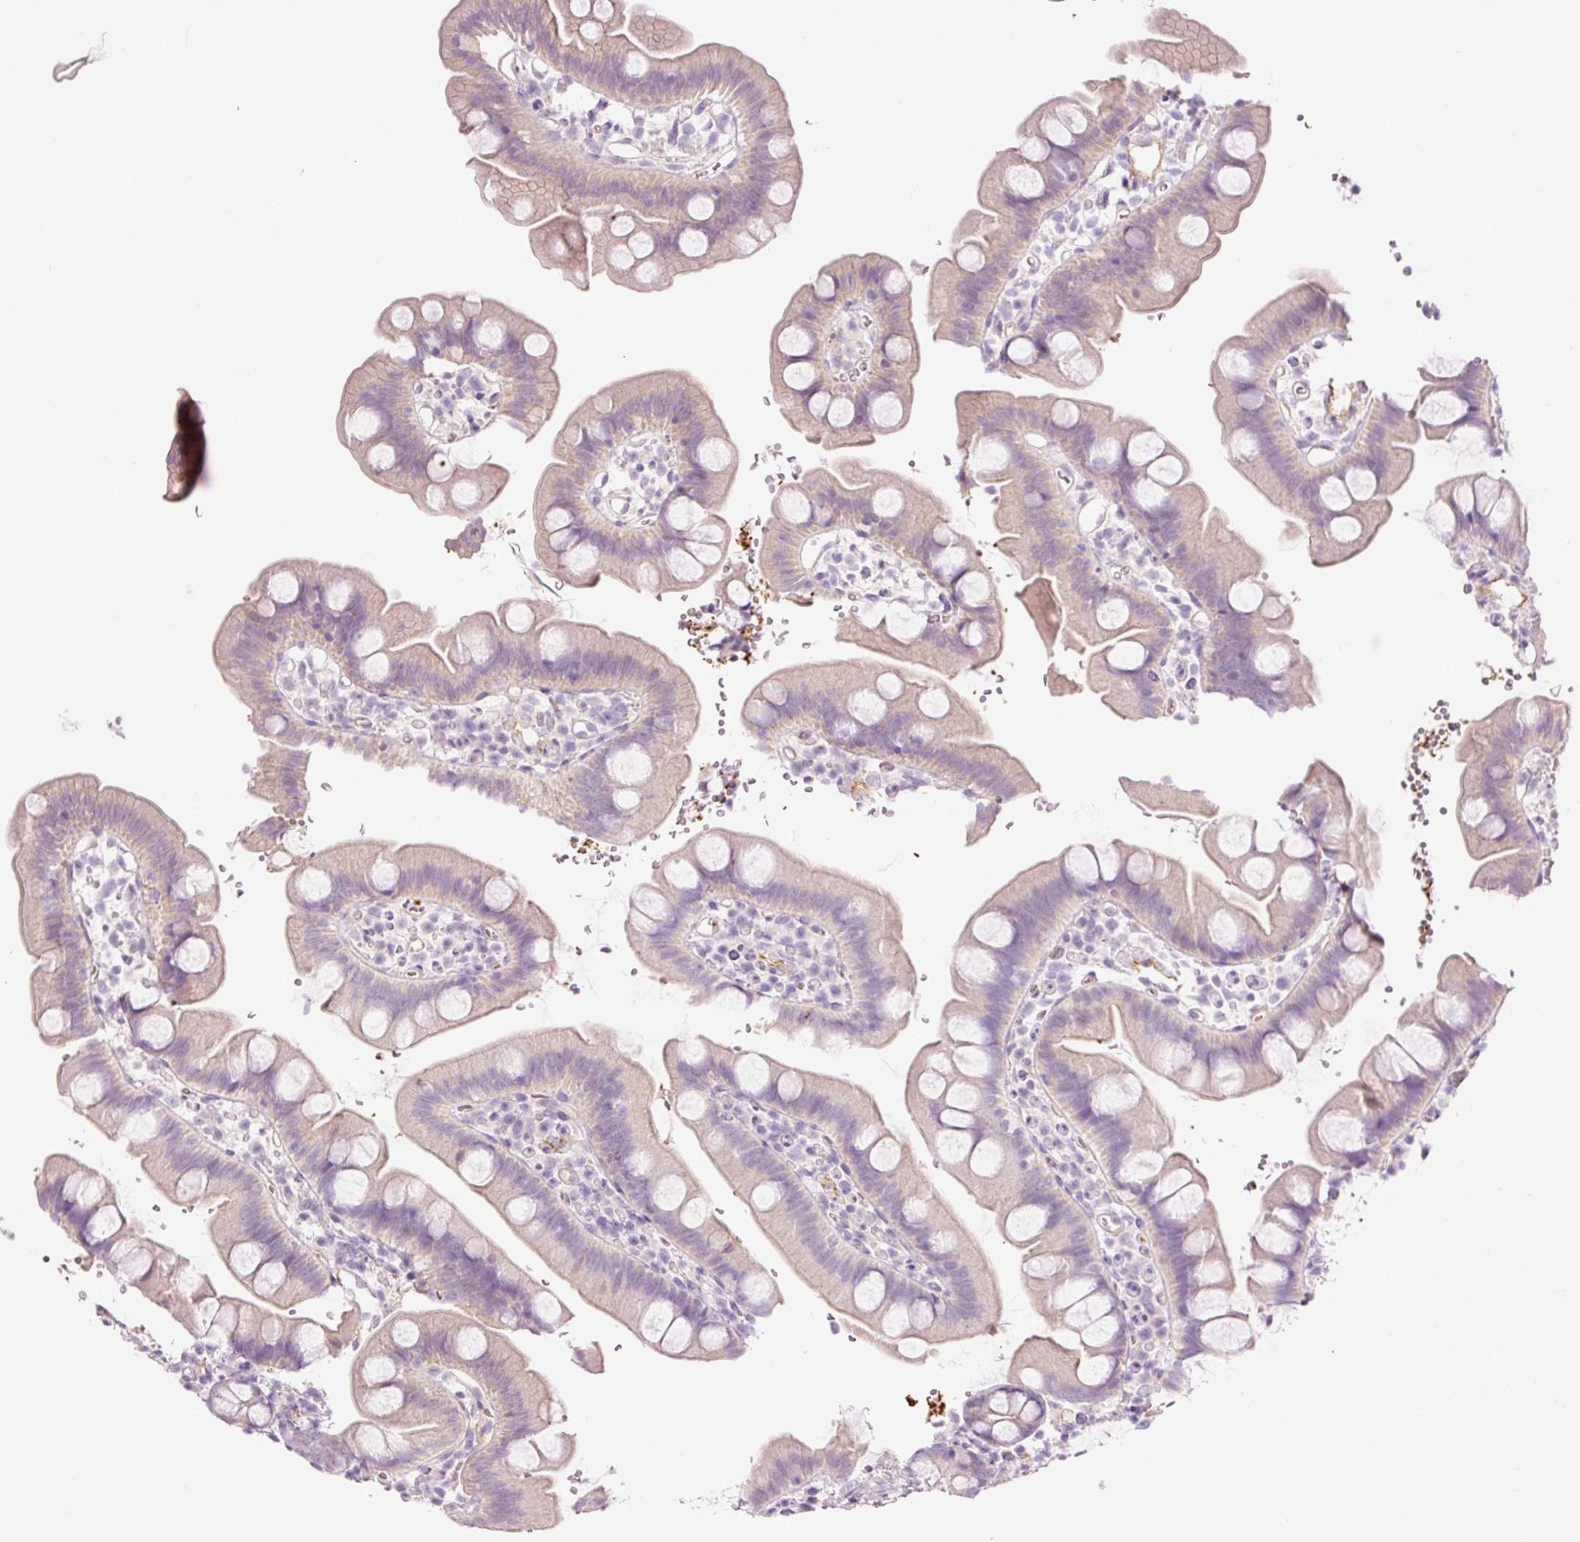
{"staining": {"intensity": "negative", "quantity": "none", "location": "none"}, "tissue": "small intestine", "cell_type": "Glandular cells", "image_type": "normal", "snomed": [{"axis": "morphology", "description": "Normal tissue, NOS"}, {"axis": "topography", "description": "Small intestine"}], "caption": "The micrograph displays no significant positivity in glandular cells of small intestine. The staining is performed using DAB brown chromogen with nuclei counter-stained in using hematoxylin.", "gene": "HSPA4L", "patient": {"sex": "female", "age": 68}}